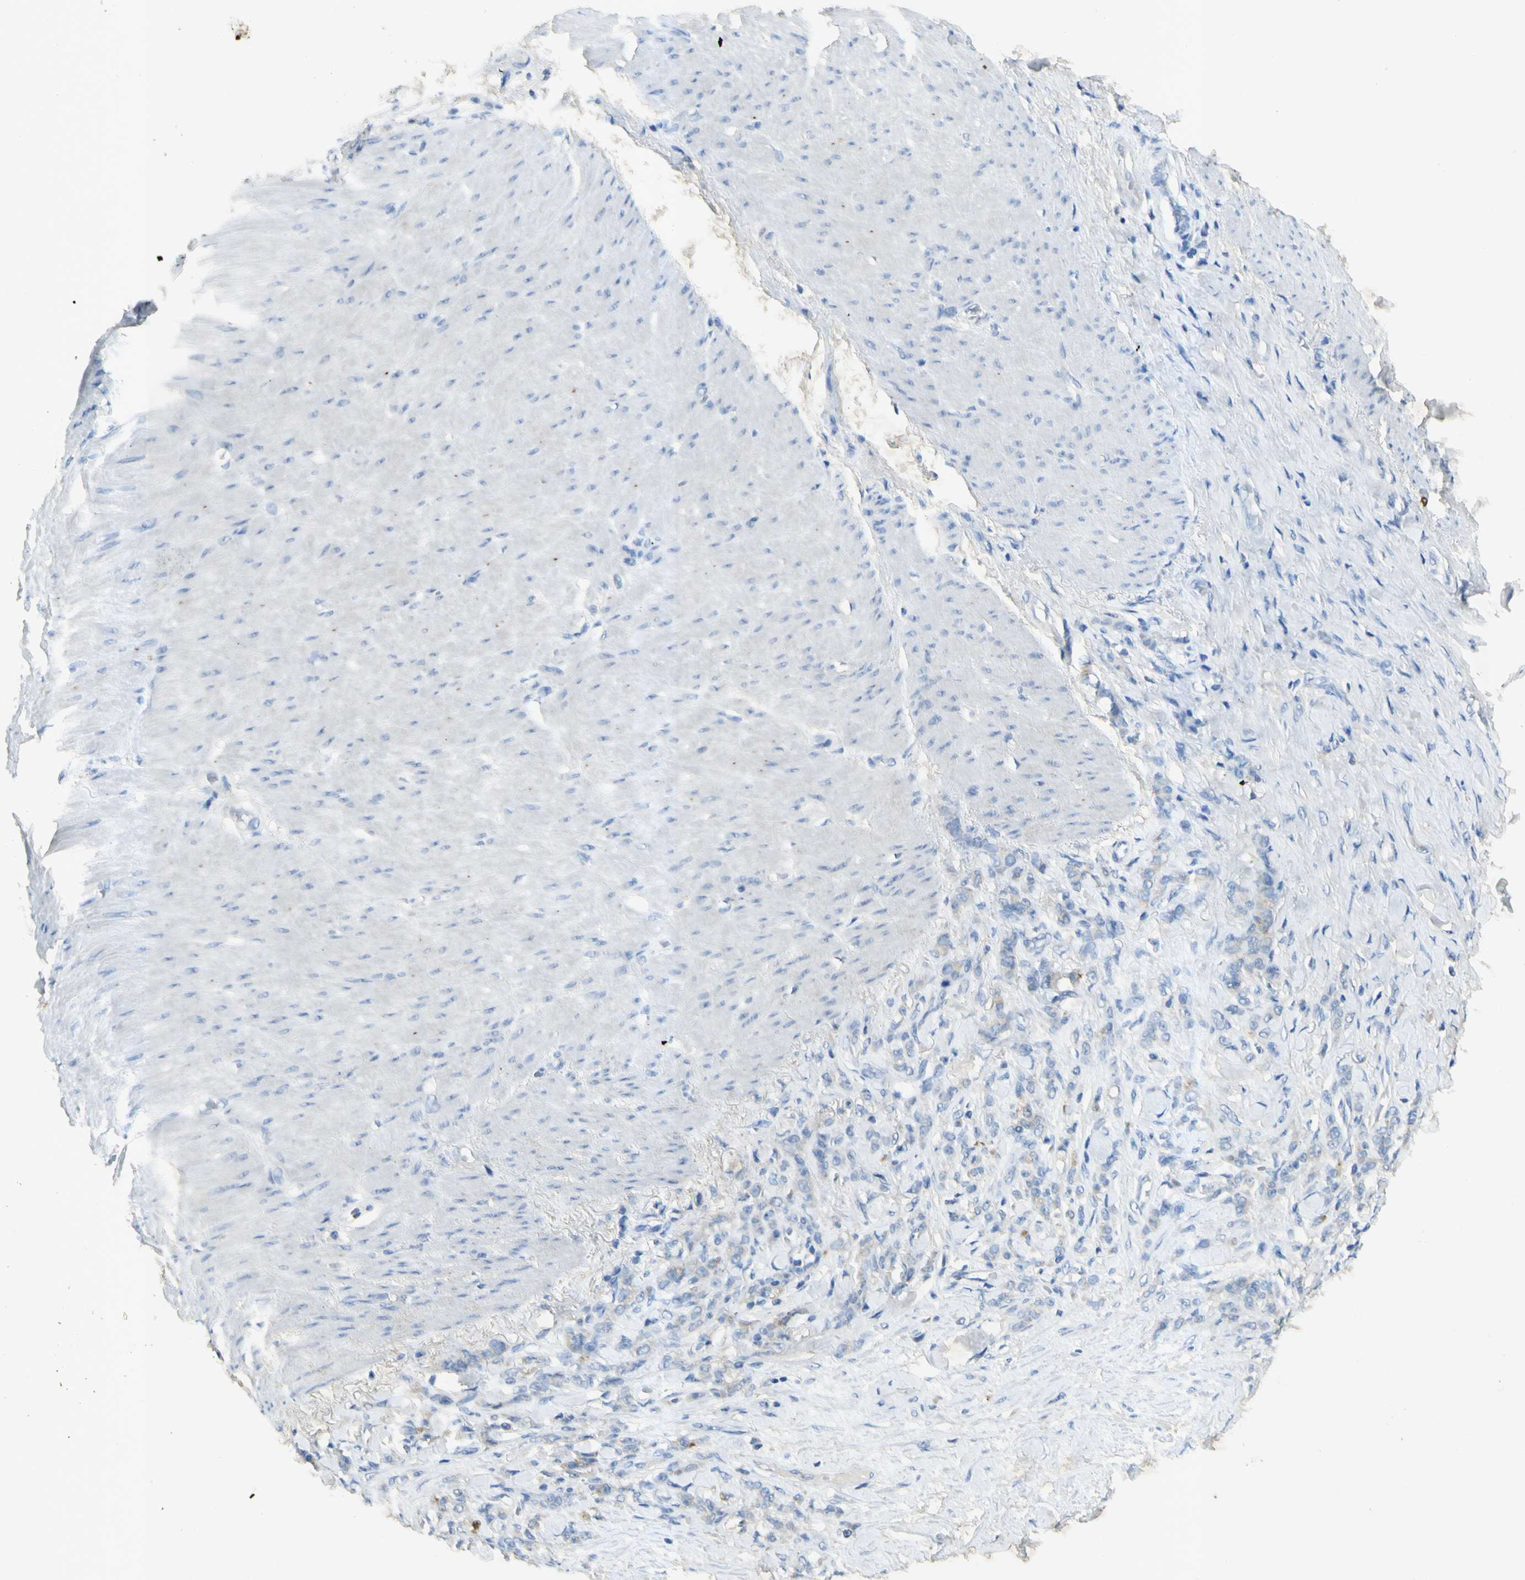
{"staining": {"intensity": "weak", "quantity": "<25%", "location": "cytoplasmic/membranous"}, "tissue": "stomach cancer", "cell_type": "Tumor cells", "image_type": "cancer", "snomed": [{"axis": "morphology", "description": "Adenocarcinoma, NOS"}, {"axis": "topography", "description": "Stomach"}], "caption": "Immunohistochemical staining of human adenocarcinoma (stomach) exhibits no significant positivity in tumor cells.", "gene": "GDF15", "patient": {"sex": "male", "age": 82}}